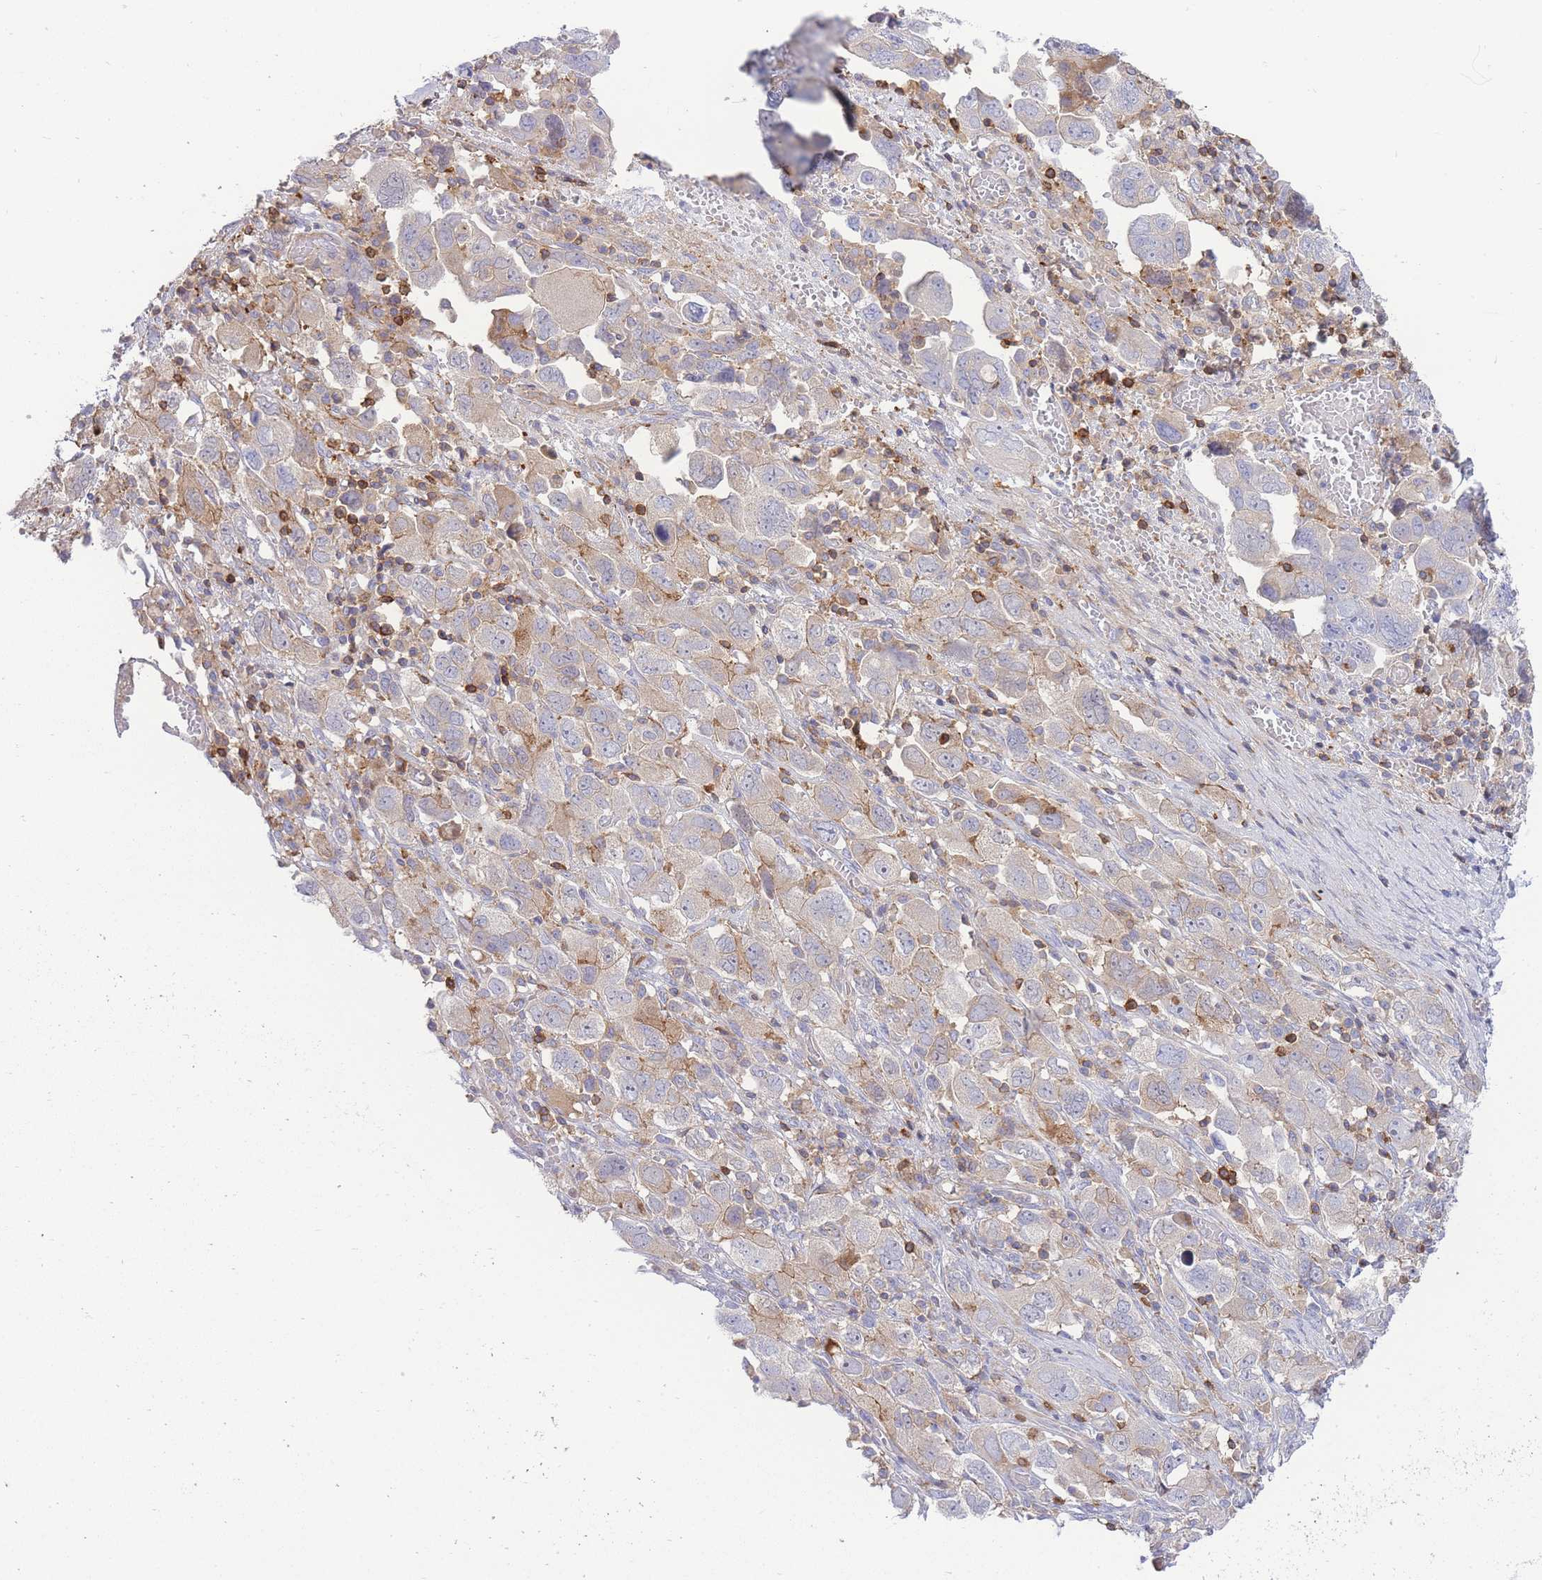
{"staining": {"intensity": "weak", "quantity": "<25%", "location": "cytoplasmic/membranous"}, "tissue": "ovarian cancer", "cell_type": "Tumor cells", "image_type": "cancer", "snomed": [{"axis": "morphology", "description": "Carcinoma, NOS"}, {"axis": "morphology", "description": "Cystadenocarcinoma, serous, NOS"}, {"axis": "topography", "description": "Ovary"}], "caption": "Tumor cells are negative for protein expression in human carcinoma (ovarian).", "gene": "FBN3", "patient": {"sex": "female", "age": 69}}